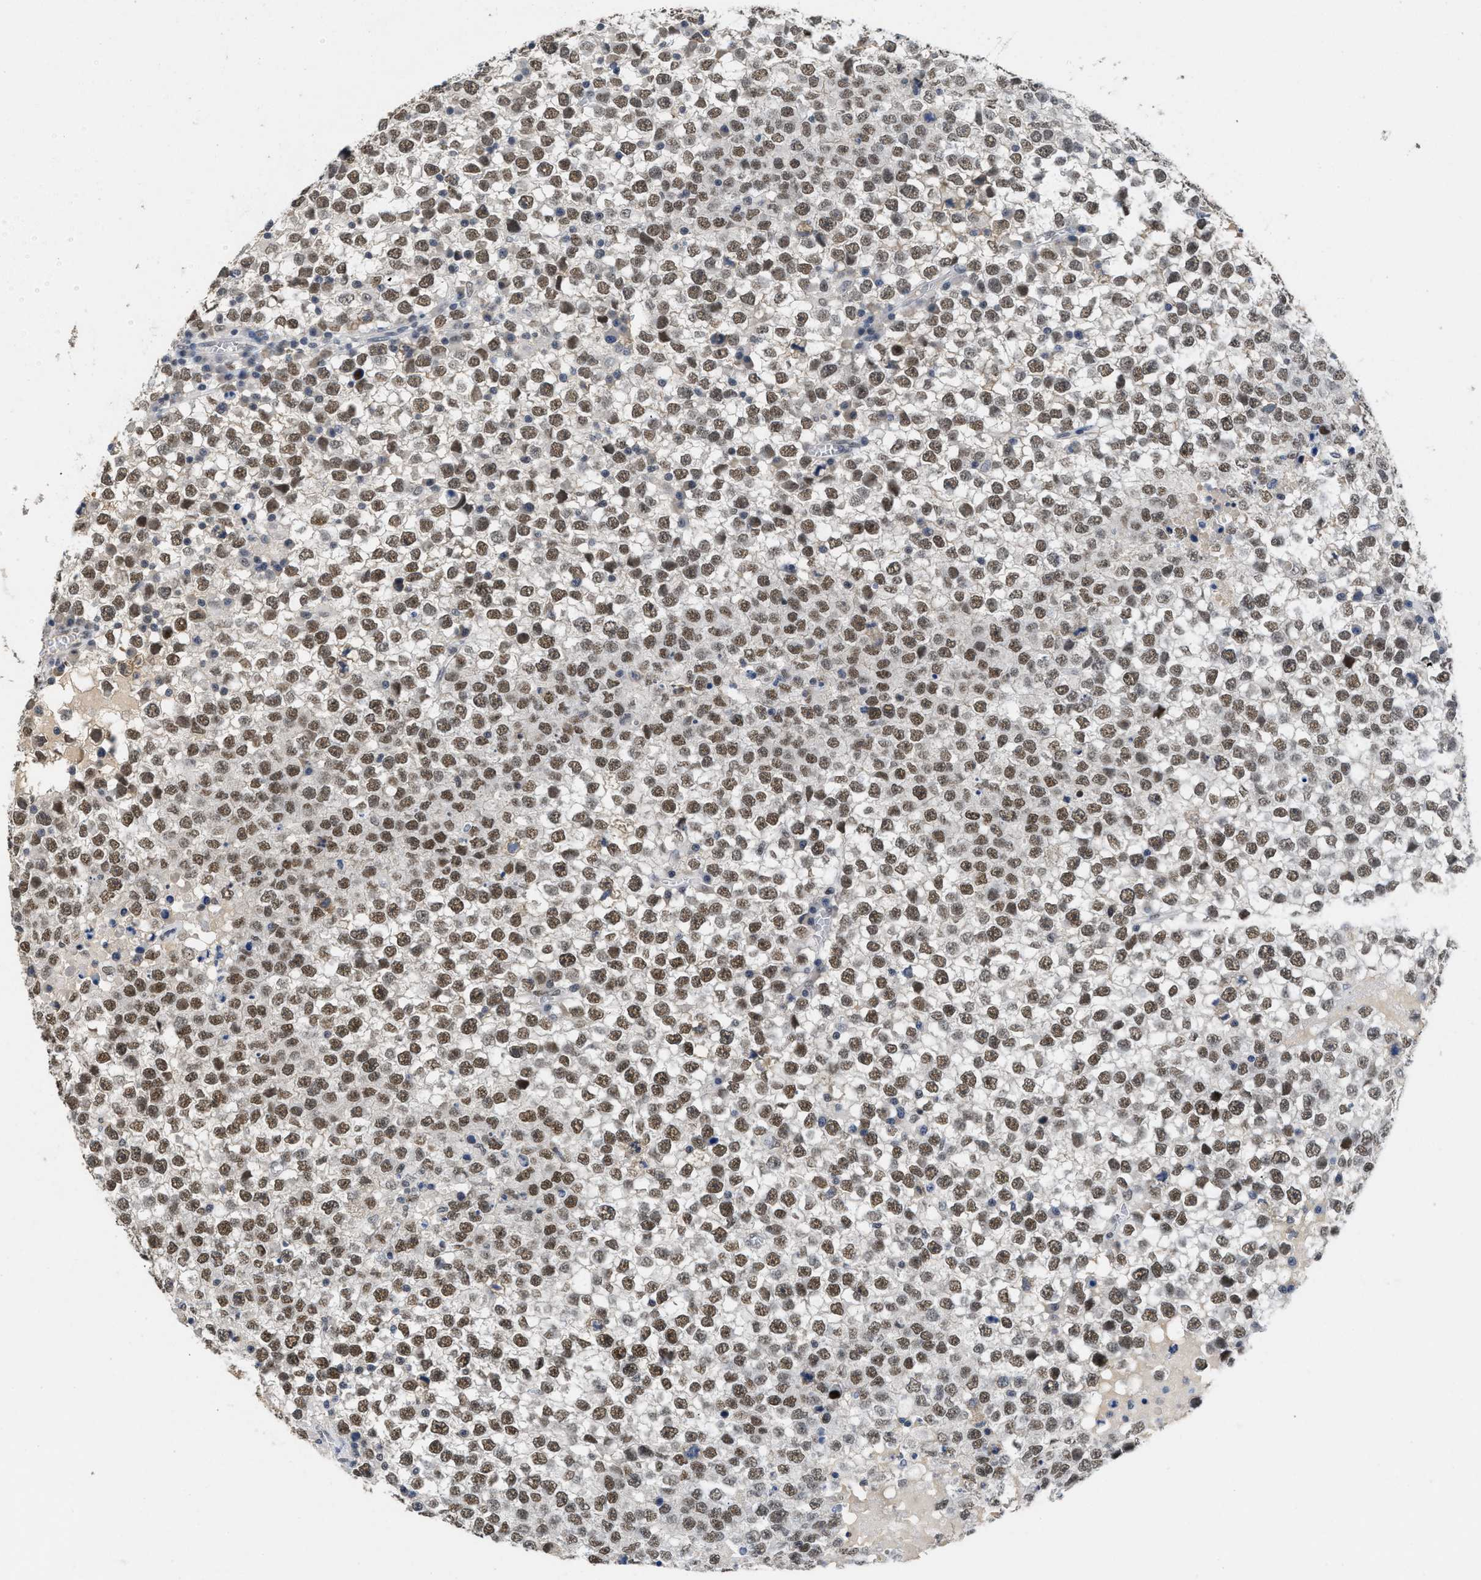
{"staining": {"intensity": "moderate", "quantity": ">75%", "location": "nuclear"}, "tissue": "testis cancer", "cell_type": "Tumor cells", "image_type": "cancer", "snomed": [{"axis": "morphology", "description": "Seminoma, NOS"}, {"axis": "topography", "description": "Testis"}], "caption": "Approximately >75% of tumor cells in testis cancer (seminoma) exhibit moderate nuclear protein expression as visualized by brown immunohistochemical staining.", "gene": "GGNBP2", "patient": {"sex": "male", "age": 65}}